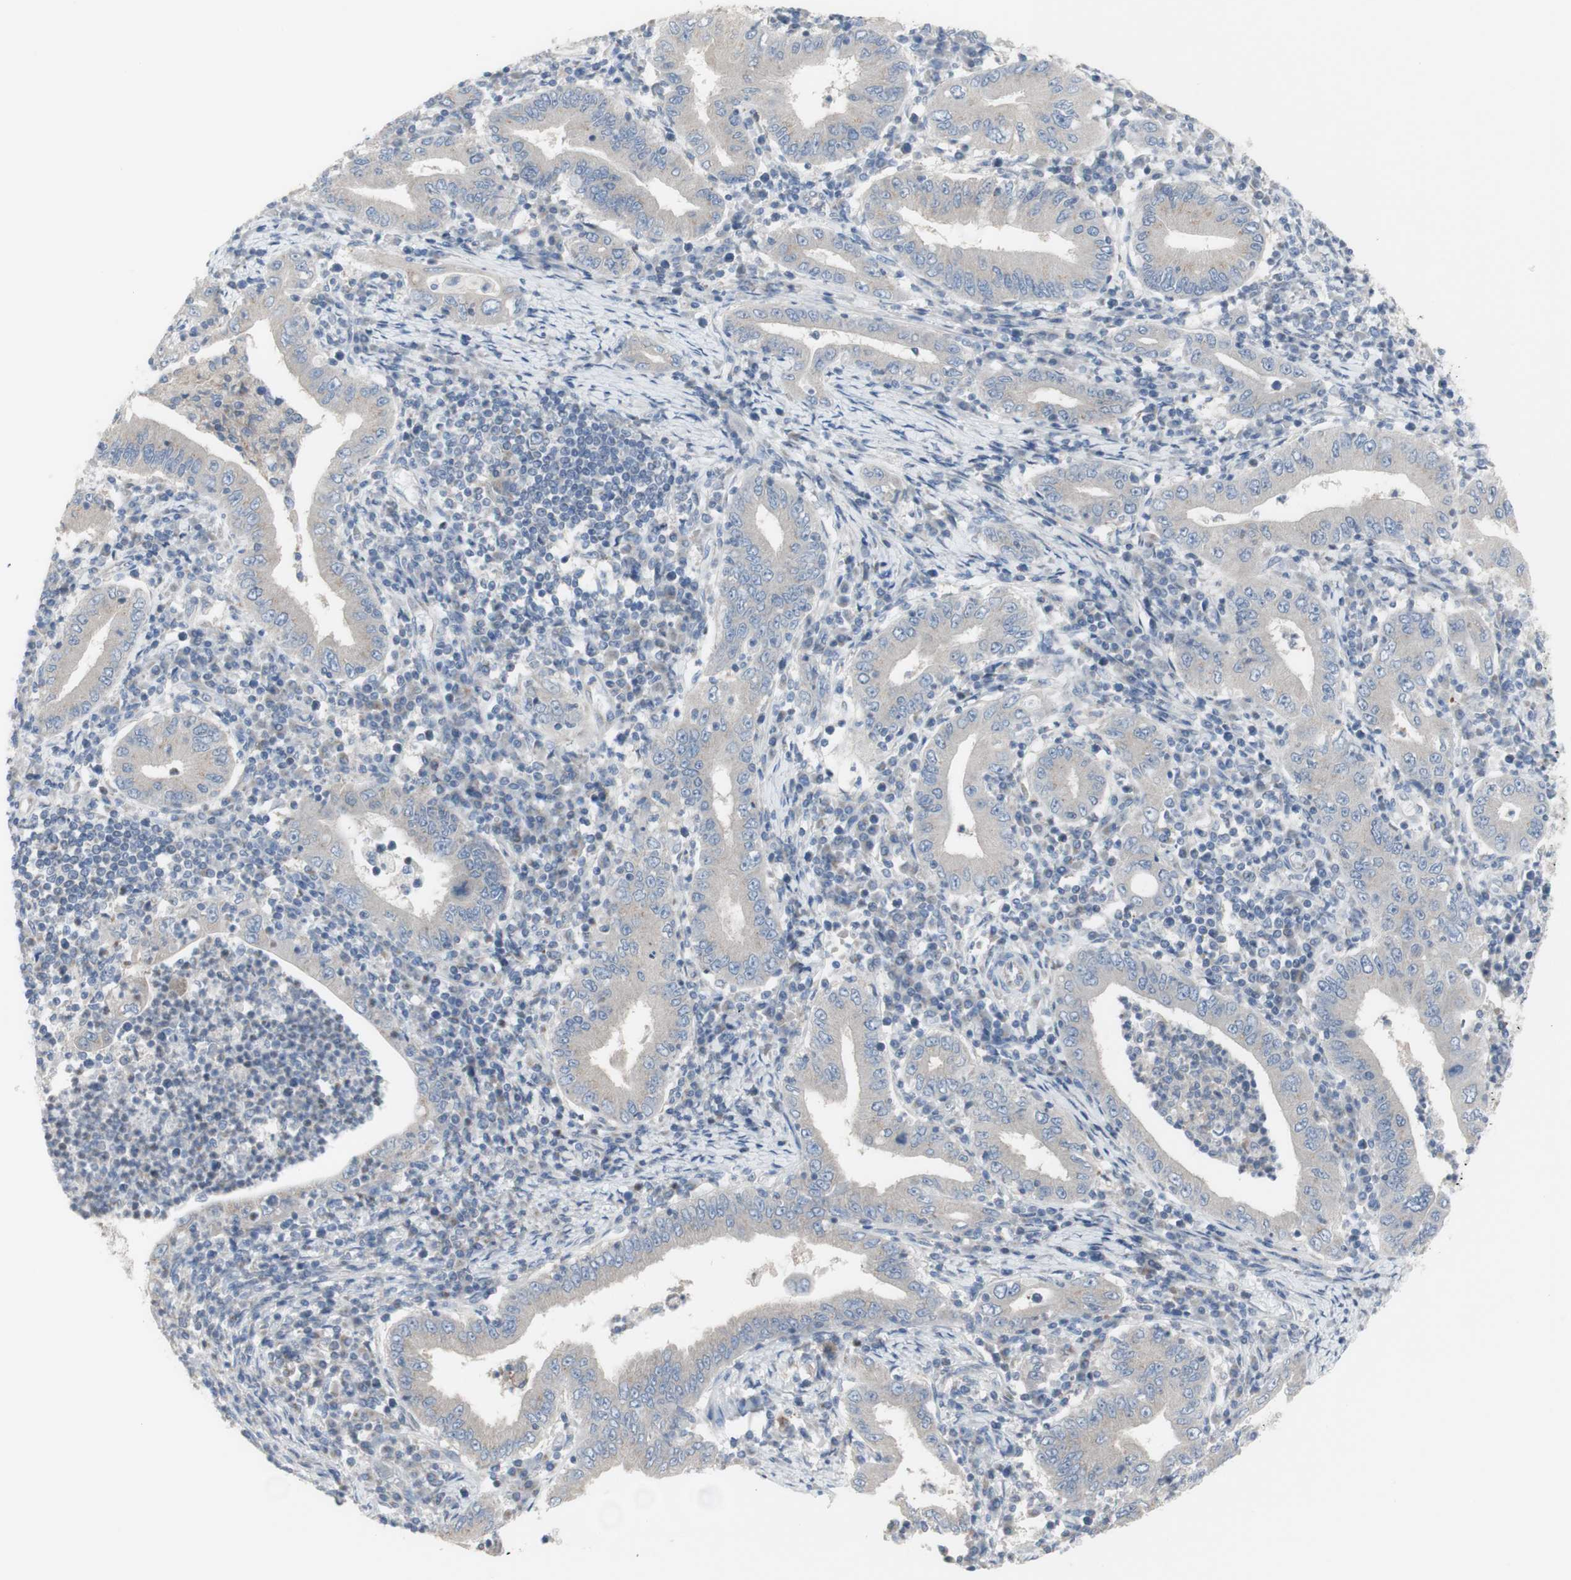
{"staining": {"intensity": "negative", "quantity": "none", "location": "none"}, "tissue": "stomach cancer", "cell_type": "Tumor cells", "image_type": "cancer", "snomed": [{"axis": "morphology", "description": "Normal tissue, NOS"}, {"axis": "morphology", "description": "Adenocarcinoma, NOS"}, {"axis": "topography", "description": "Esophagus"}, {"axis": "topography", "description": "Stomach, upper"}, {"axis": "topography", "description": "Peripheral nerve tissue"}], "caption": "There is no significant expression in tumor cells of adenocarcinoma (stomach).", "gene": "C3orf52", "patient": {"sex": "male", "age": 62}}